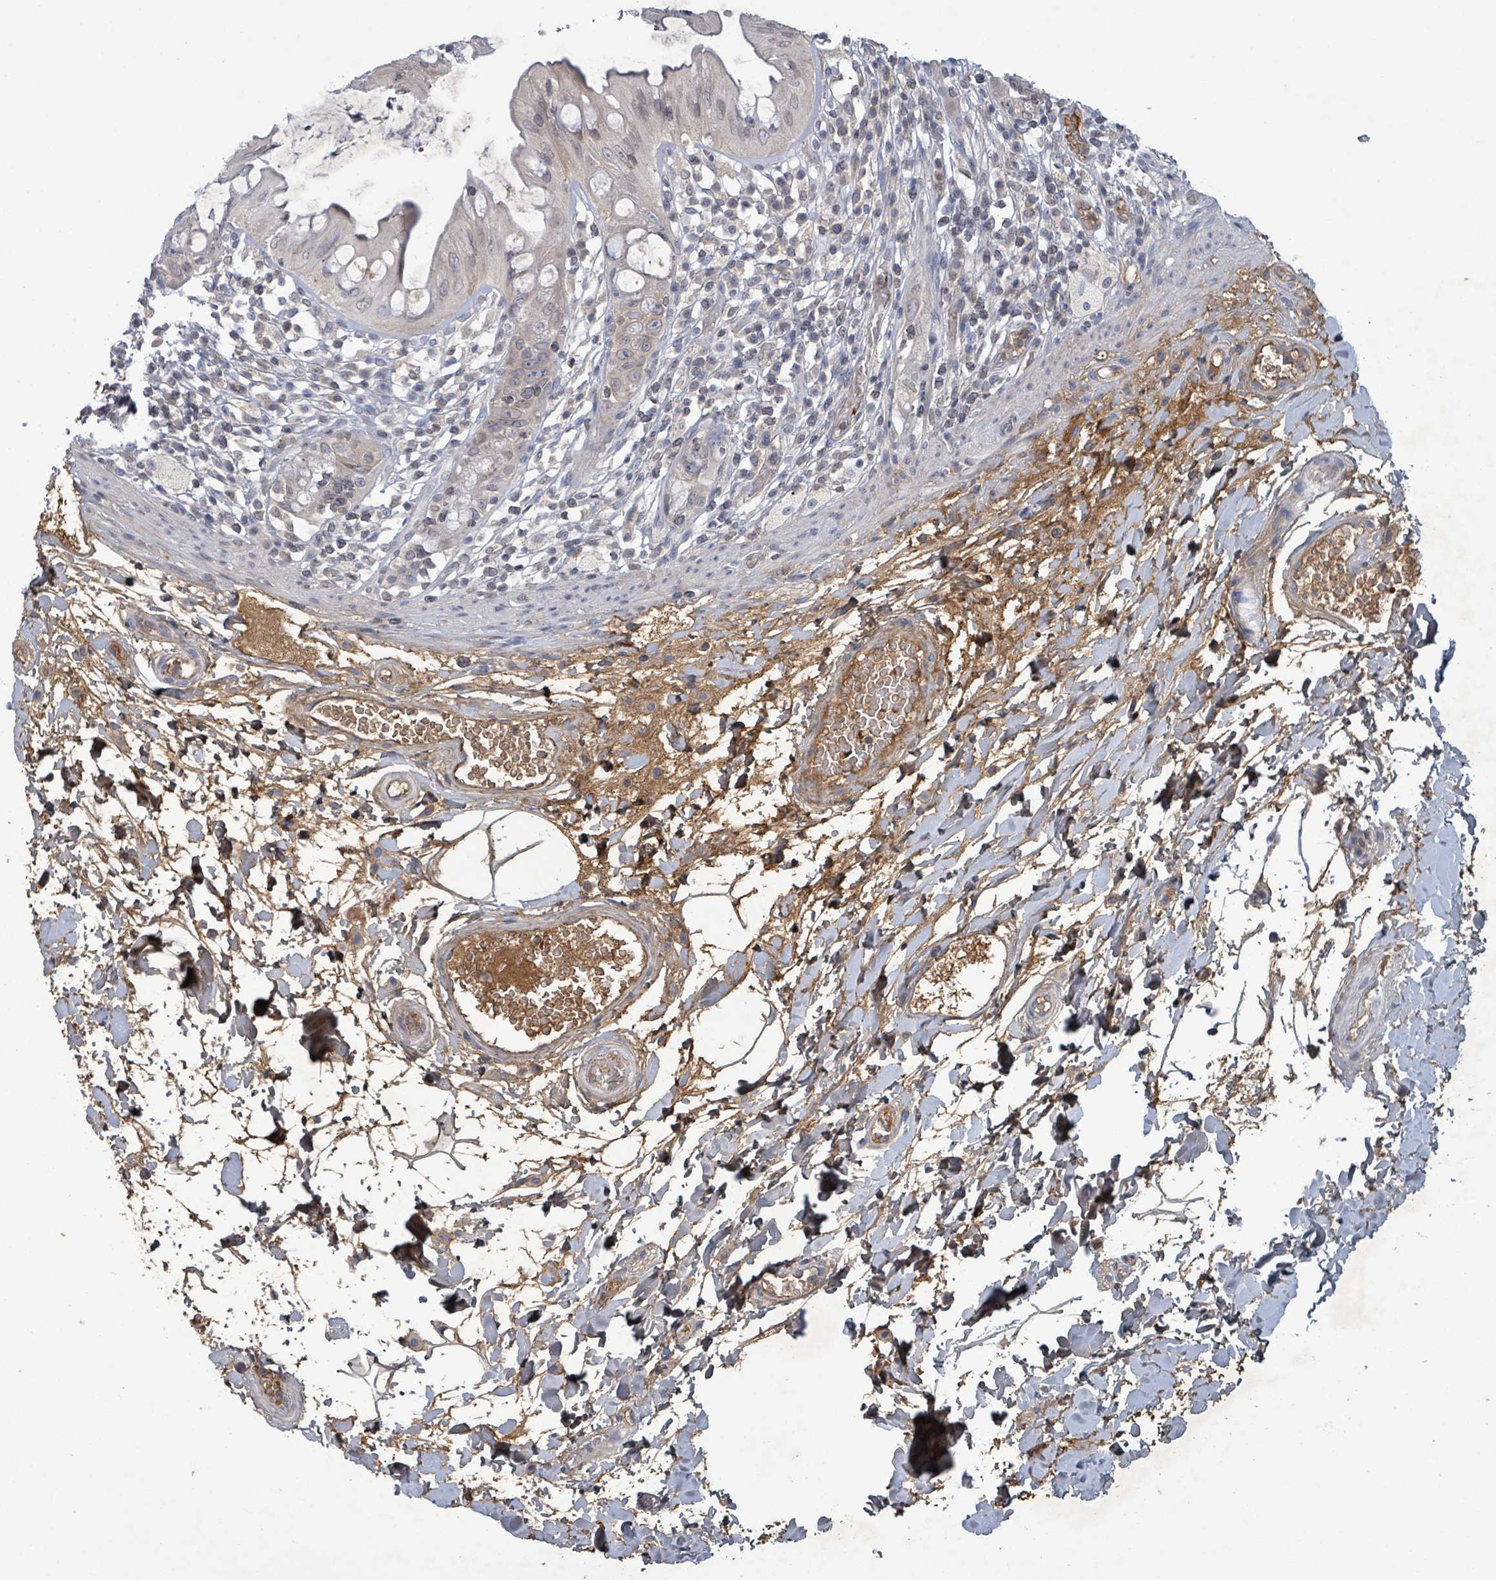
{"staining": {"intensity": "negative", "quantity": "none", "location": "none"}, "tissue": "rectum", "cell_type": "Glandular cells", "image_type": "normal", "snomed": [{"axis": "morphology", "description": "Normal tissue, NOS"}, {"axis": "topography", "description": "Rectum"}], "caption": "An IHC photomicrograph of unremarkable rectum is shown. There is no staining in glandular cells of rectum. Brightfield microscopy of IHC stained with DAB (brown) and hematoxylin (blue), captured at high magnification.", "gene": "GRM8", "patient": {"sex": "female", "age": 57}}